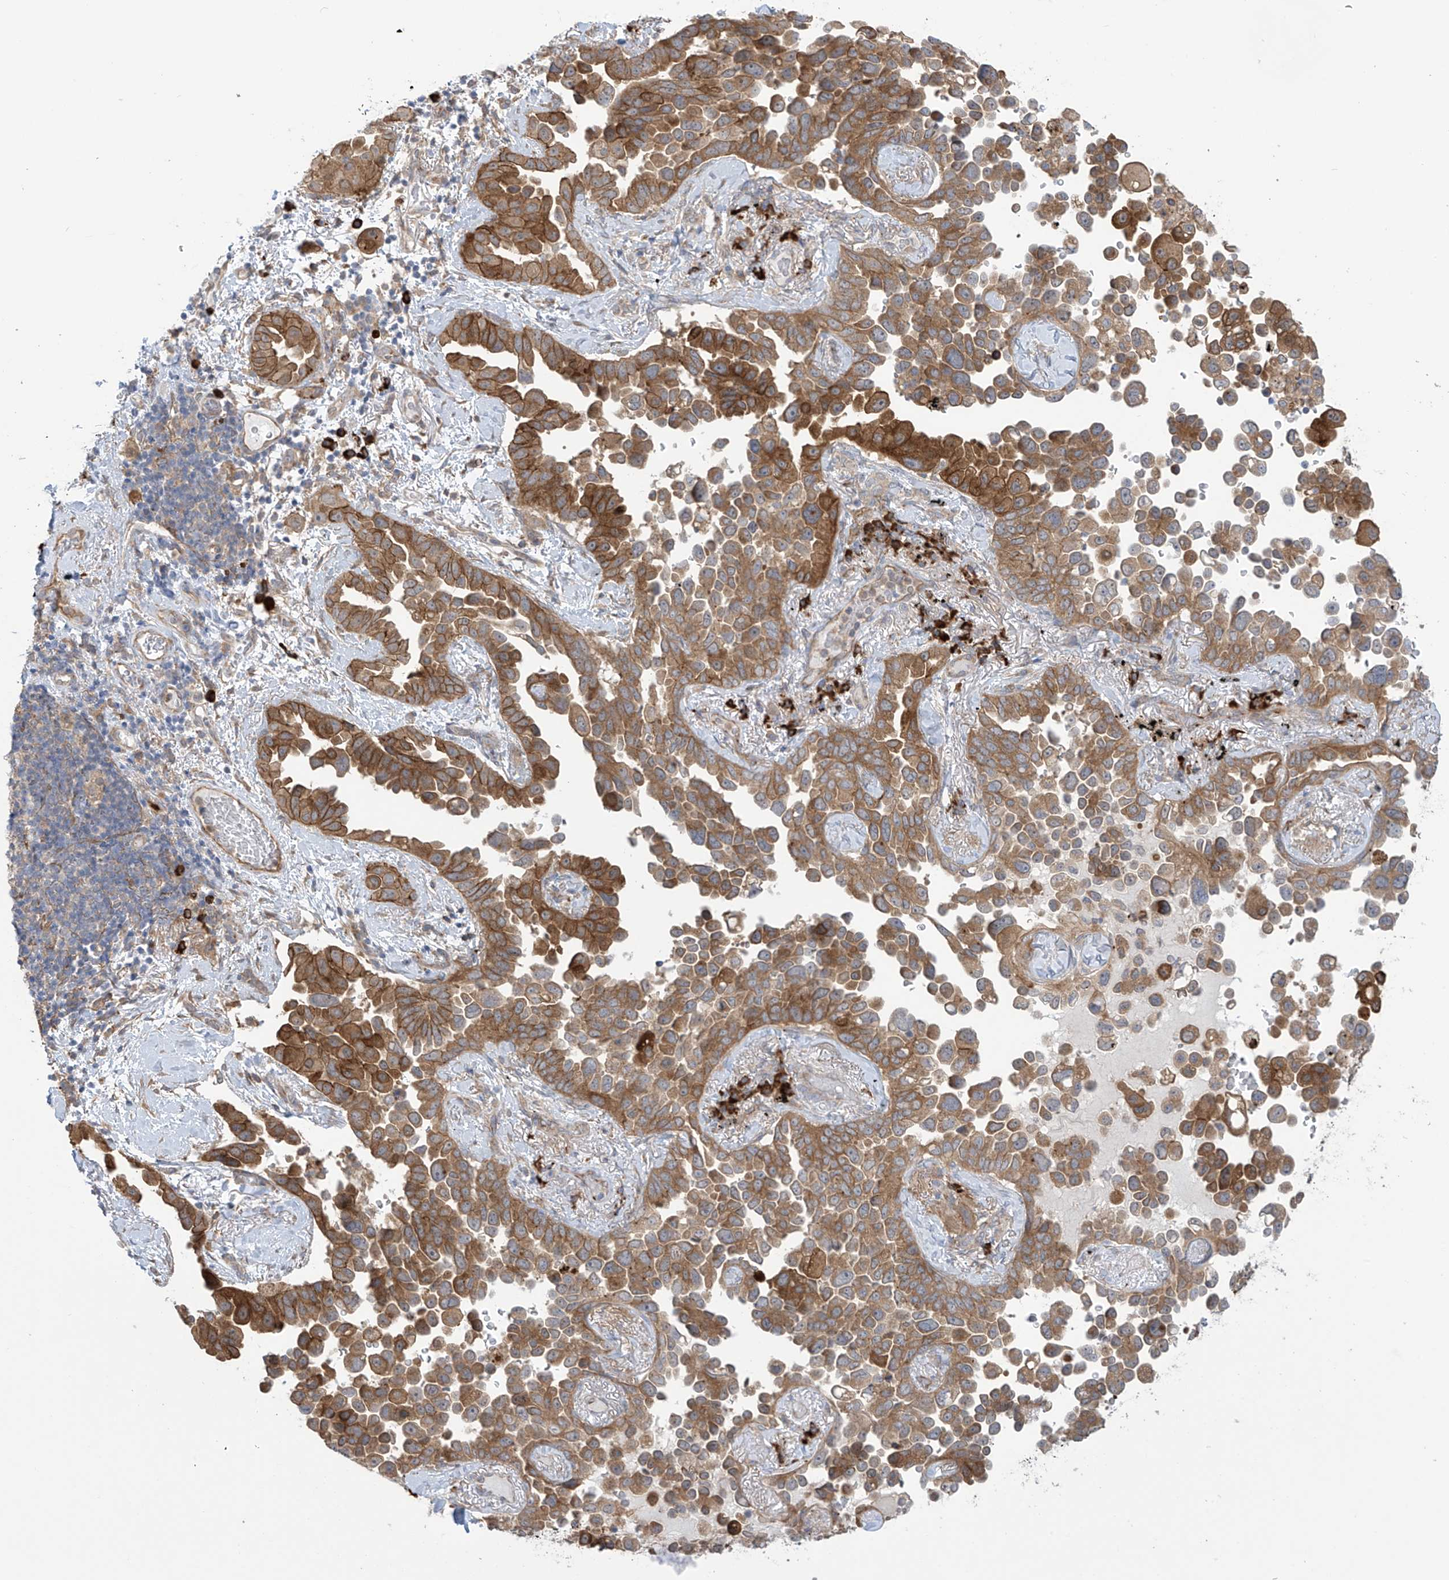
{"staining": {"intensity": "strong", "quantity": "25%-75%", "location": "cytoplasmic/membranous"}, "tissue": "lung cancer", "cell_type": "Tumor cells", "image_type": "cancer", "snomed": [{"axis": "morphology", "description": "Adenocarcinoma, NOS"}, {"axis": "topography", "description": "Lung"}], "caption": "IHC of lung cancer (adenocarcinoma) demonstrates high levels of strong cytoplasmic/membranous expression in approximately 25%-75% of tumor cells.", "gene": "KIAA1522", "patient": {"sex": "female", "age": 67}}